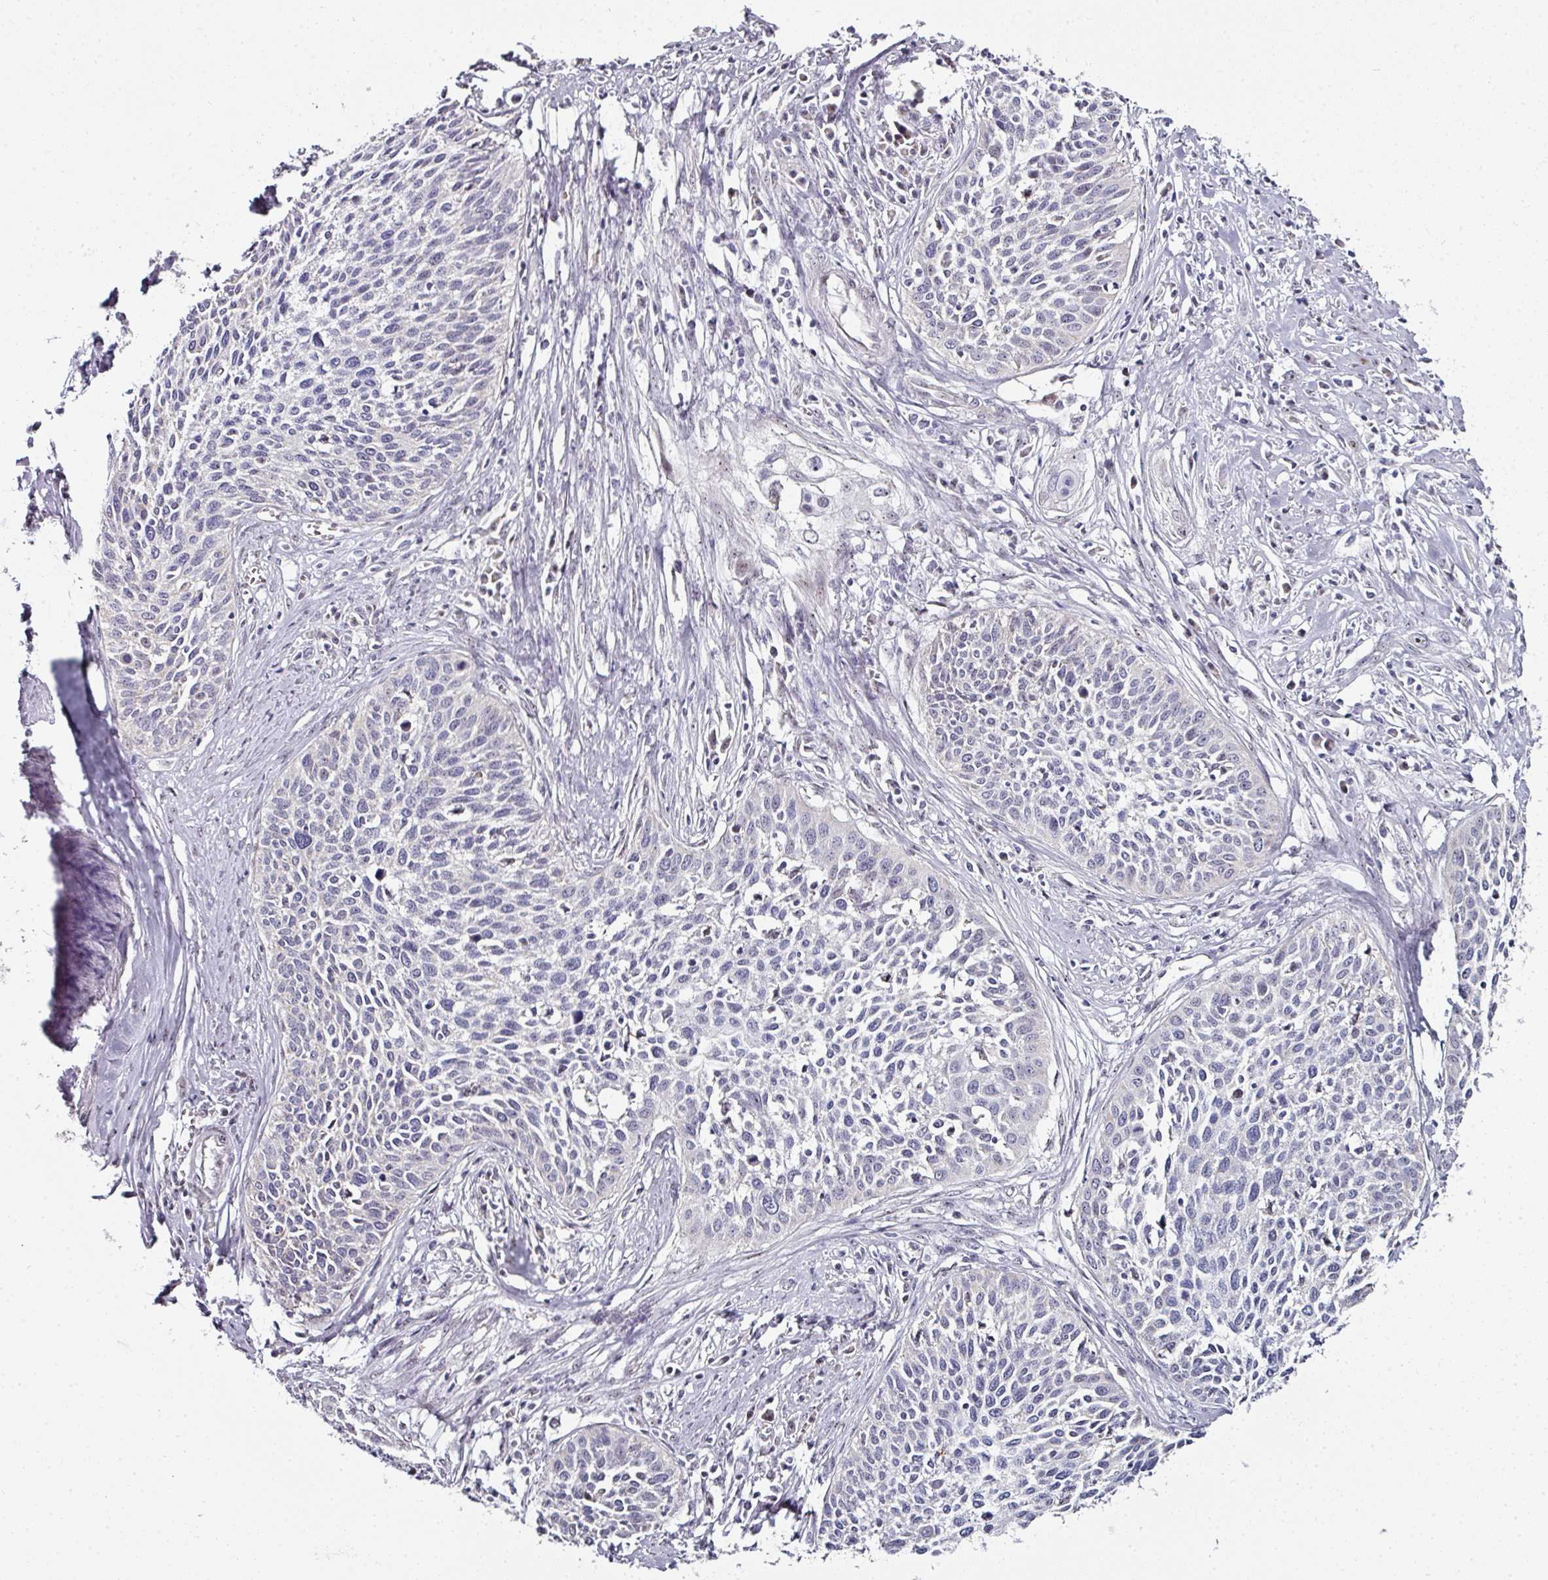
{"staining": {"intensity": "negative", "quantity": "none", "location": "none"}, "tissue": "cervical cancer", "cell_type": "Tumor cells", "image_type": "cancer", "snomed": [{"axis": "morphology", "description": "Squamous cell carcinoma, NOS"}, {"axis": "topography", "description": "Cervix"}], "caption": "Human squamous cell carcinoma (cervical) stained for a protein using immunohistochemistry (IHC) displays no positivity in tumor cells.", "gene": "NACC2", "patient": {"sex": "female", "age": 34}}